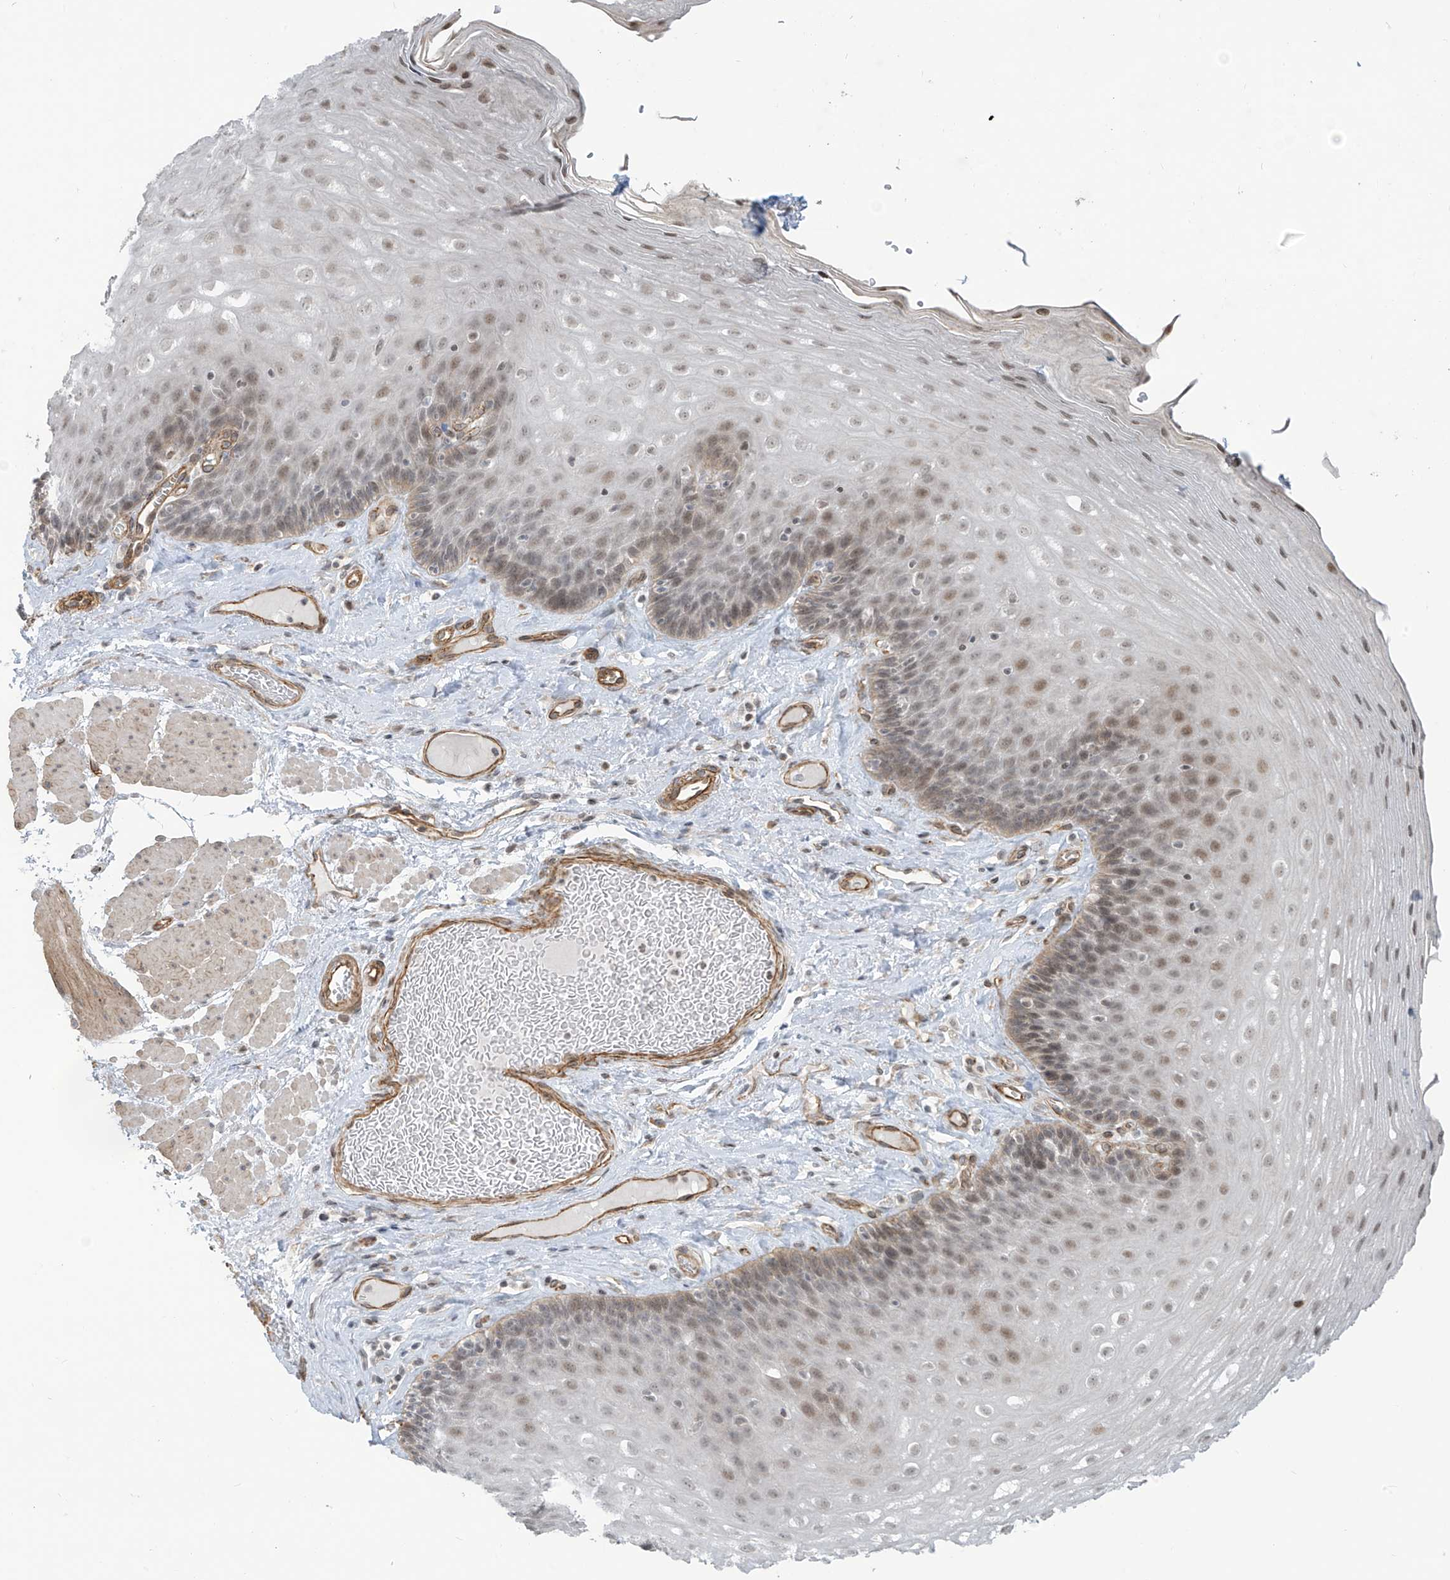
{"staining": {"intensity": "weak", "quantity": "<25%", "location": "nuclear"}, "tissue": "esophagus", "cell_type": "Squamous epithelial cells", "image_type": "normal", "snomed": [{"axis": "morphology", "description": "Normal tissue, NOS"}, {"axis": "topography", "description": "Esophagus"}], "caption": "Immunohistochemistry image of benign human esophagus stained for a protein (brown), which shows no staining in squamous epithelial cells.", "gene": "METAP1D", "patient": {"sex": "female", "age": 66}}